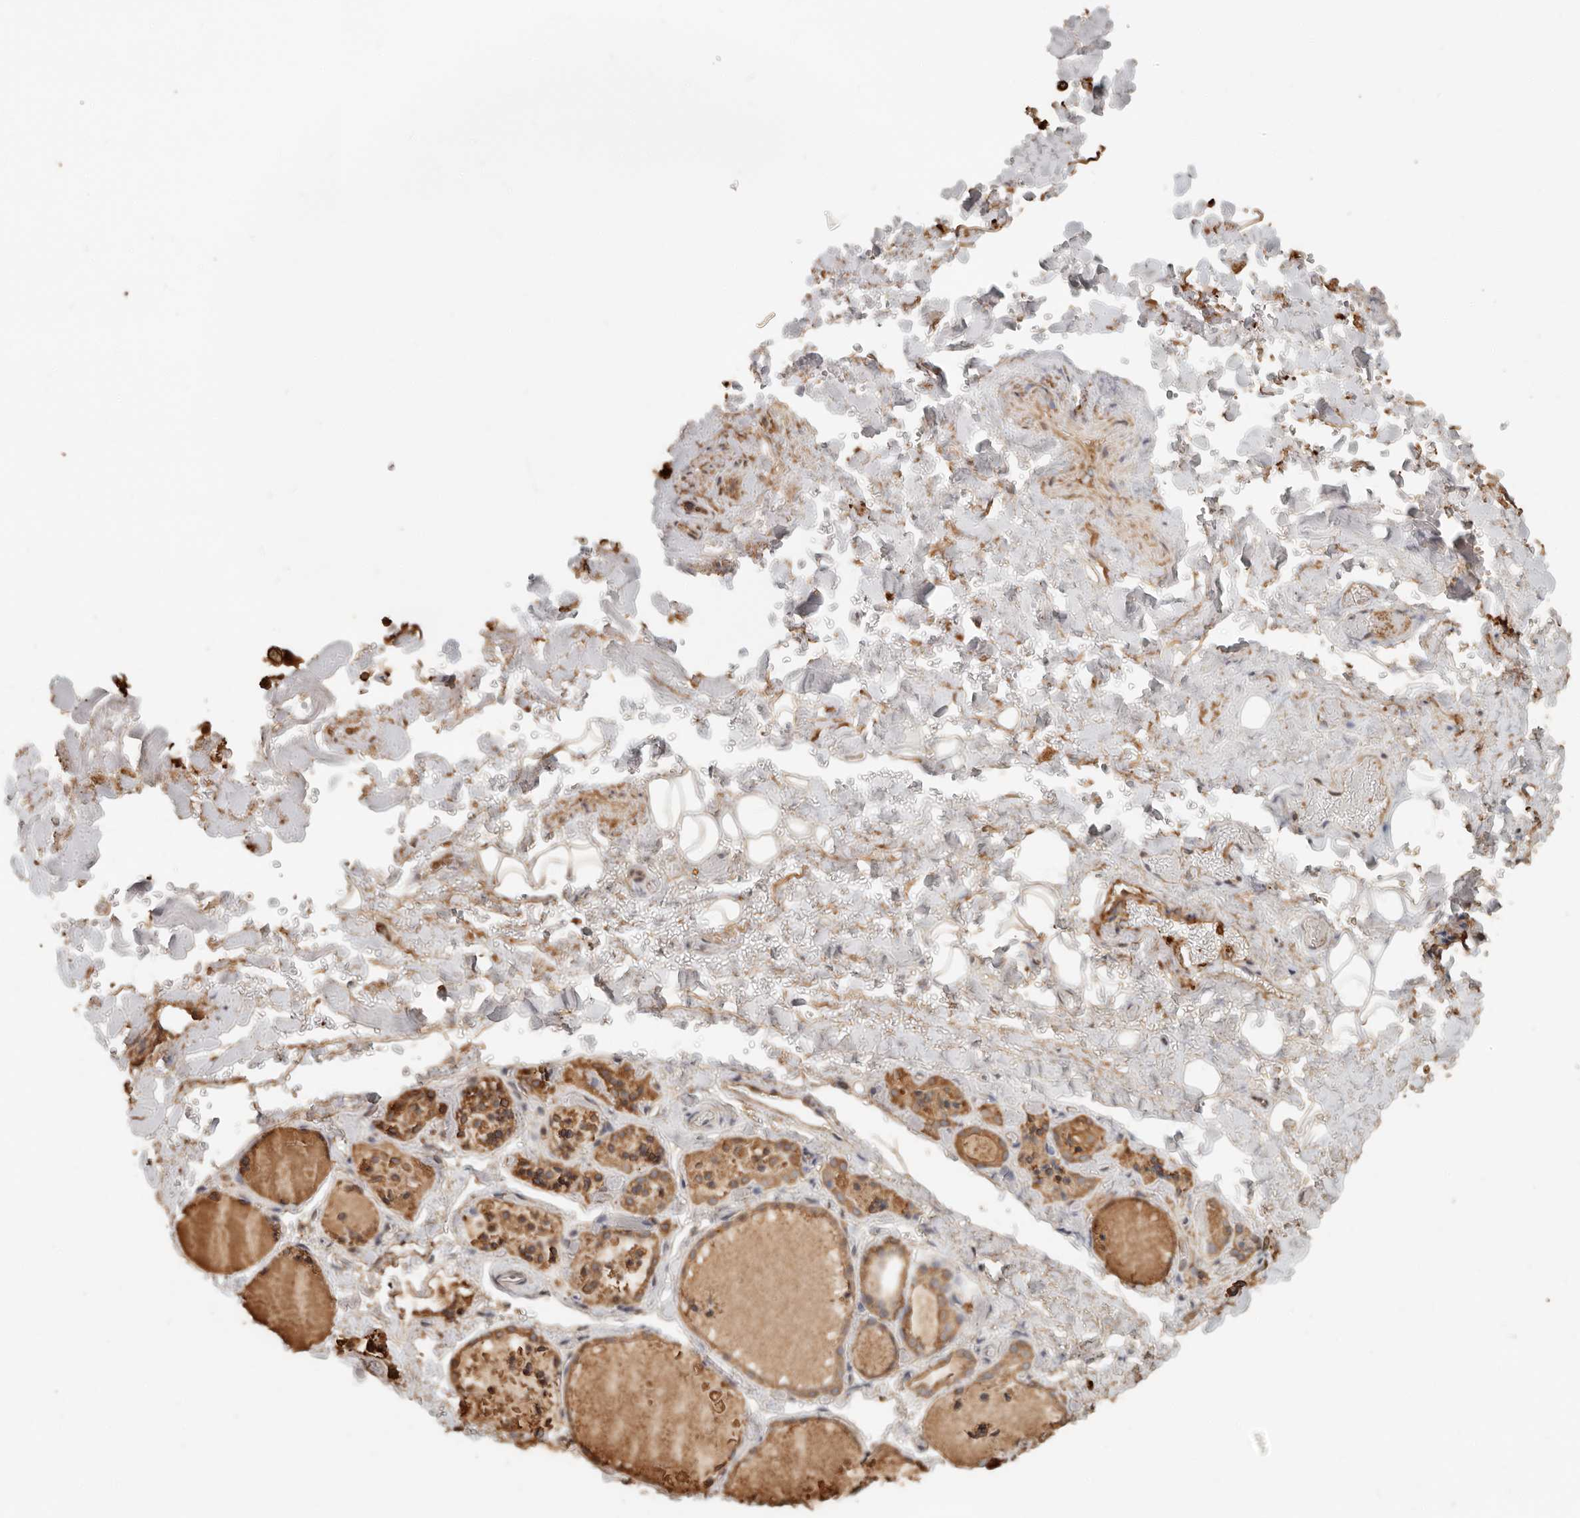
{"staining": {"intensity": "moderate", "quantity": ">75%", "location": "cytoplasmic/membranous"}, "tissue": "thyroid gland", "cell_type": "Glandular cells", "image_type": "normal", "snomed": [{"axis": "morphology", "description": "Normal tissue, NOS"}, {"axis": "topography", "description": "Thyroid gland"}], "caption": "Glandular cells exhibit moderate cytoplasmic/membranous expression in about >75% of cells in normal thyroid gland.", "gene": "ARHGEF10L", "patient": {"sex": "female", "age": 44}}